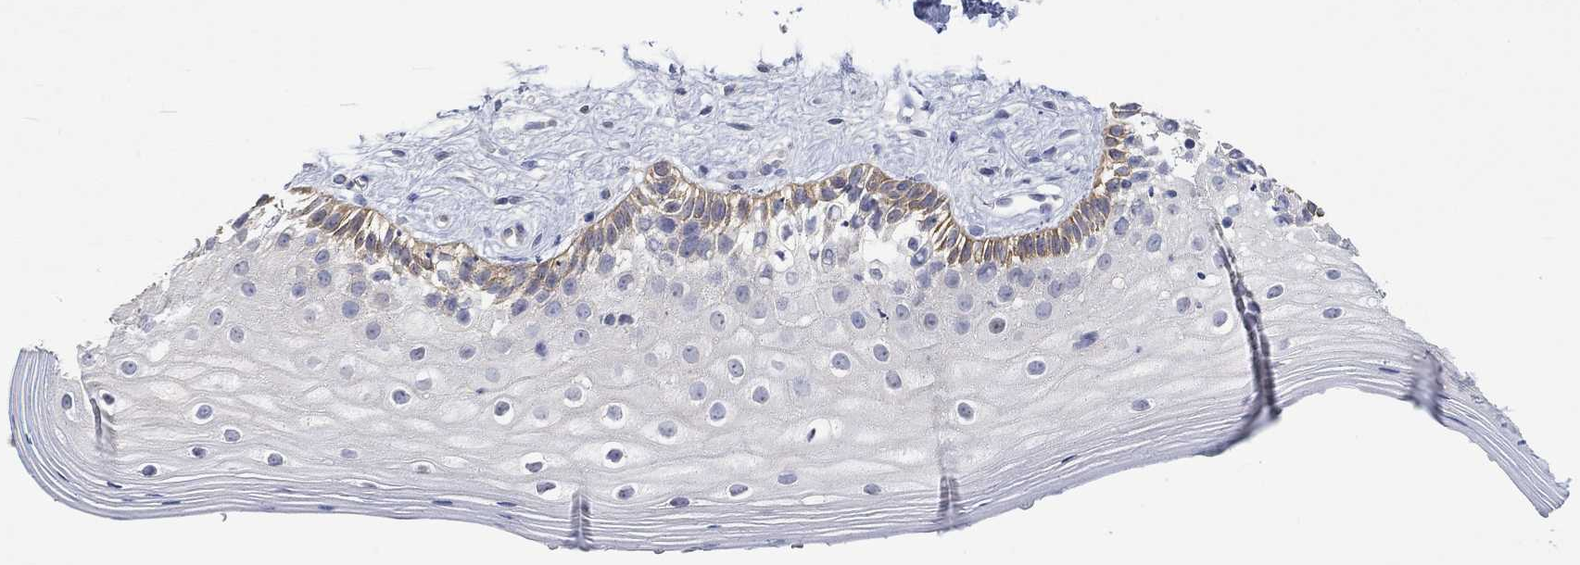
{"staining": {"intensity": "moderate", "quantity": "<25%", "location": "cytoplasmic/membranous"}, "tissue": "vagina", "cell_type": "Squamous epithelial cells", "image_type": "normal", "snomed": [{"axis": "morphology", "description": "Normal tissue, NOS"}, {"axis": "topography", "description": "Vagina"}], "caption": "Squamous epithelial cells reveal low levels of moderate cytoplasmic/membranous positivity in approximately <25% of cells in benign vagina. (DAB IHC with brightfield microscopy, high magnification).", "gene": "AGRP", "patient": {"sex": "female", "age": 47}}